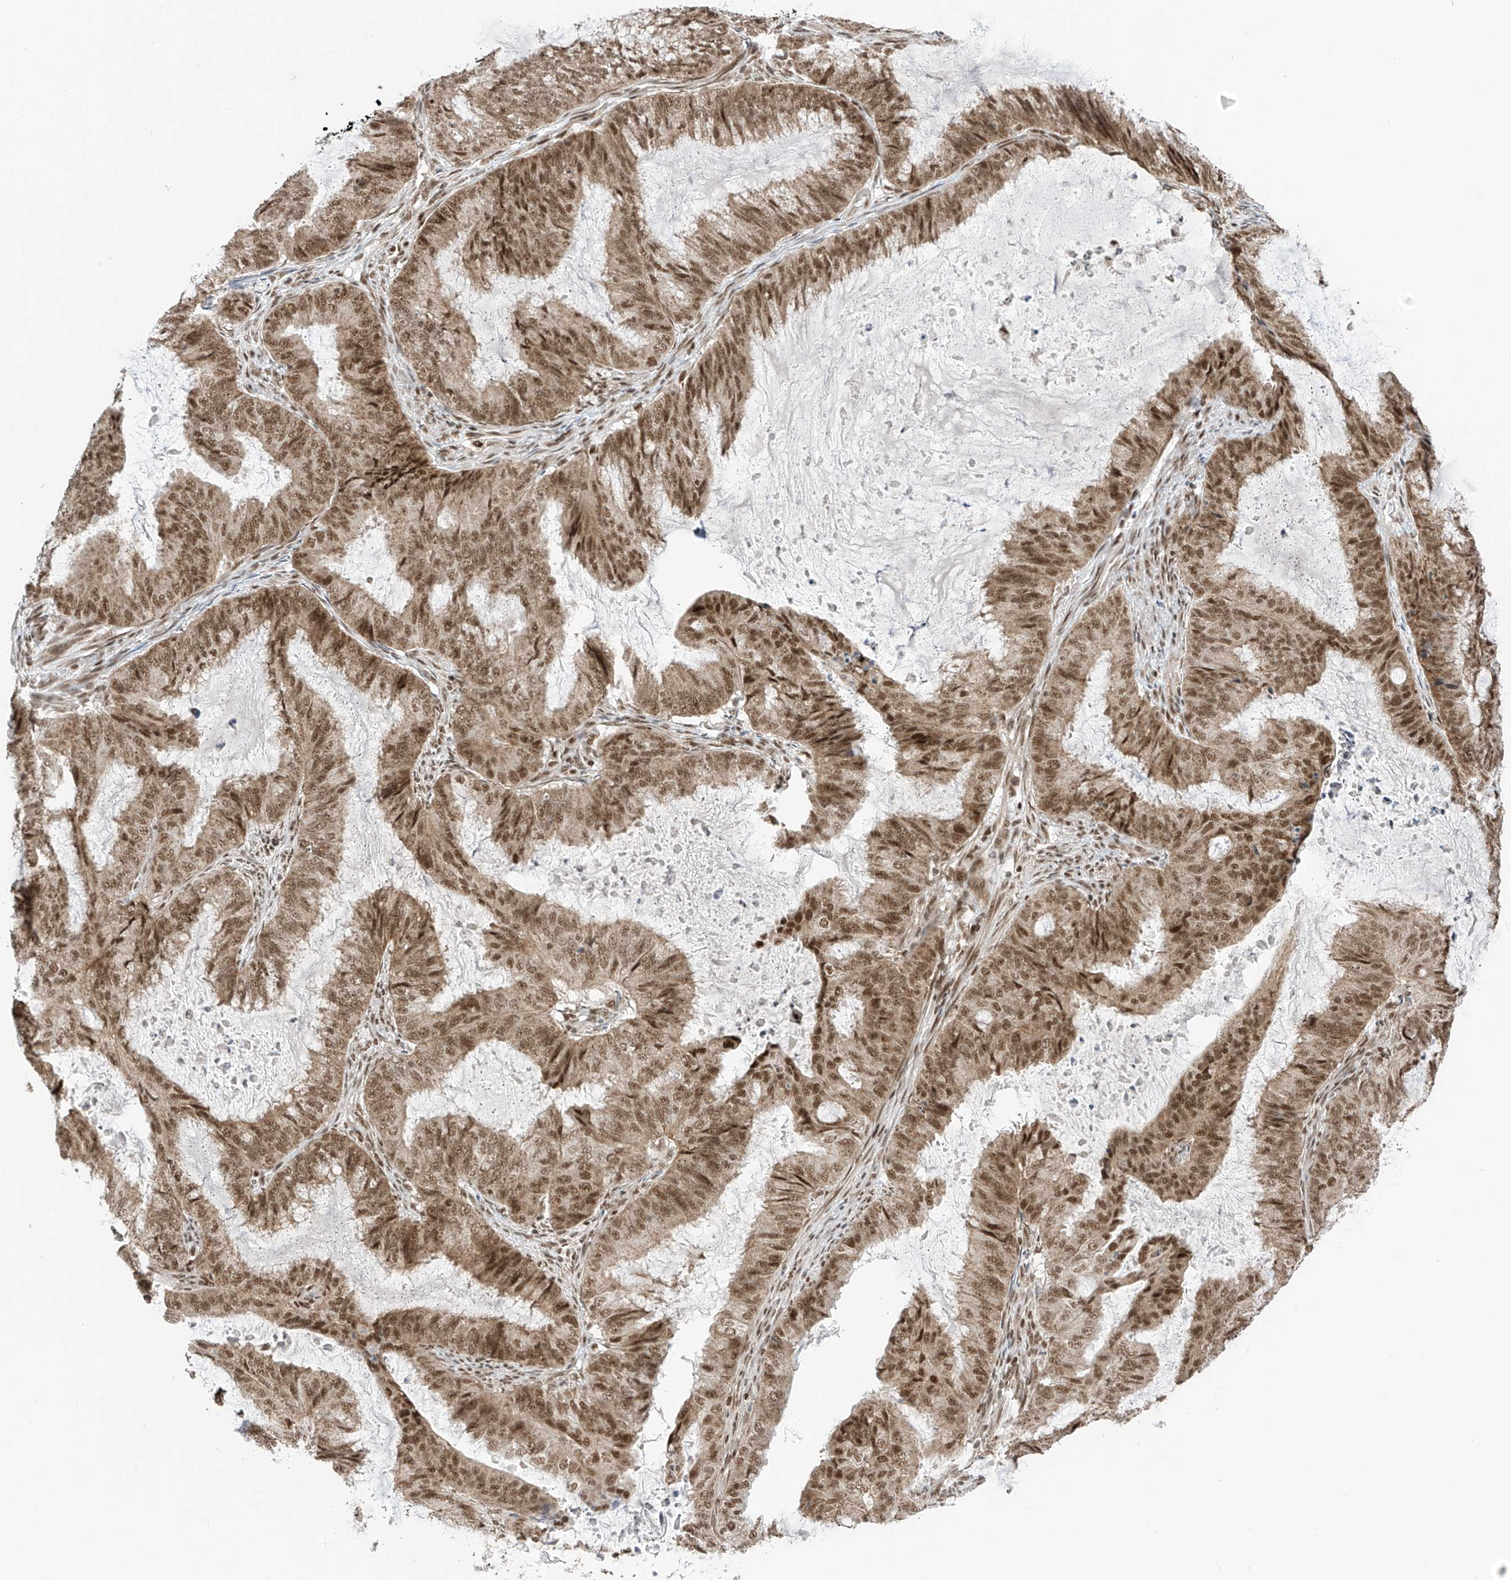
{"staining": {"intensity": "moderate", "quantity": ">75%", "location": "cytoplasmic/membranous,nuclear"}, "tissue": "endometrial cancer", "cell_type": "Tumor cells", "image_type": "cancer", "snomed": [{"axis": "morphology", "description": "Adenocarcinoma, NOS"}, {"axis": "topography", "description": "Endometrium"}], "caption": "Moderate cytoplasmic/membranous and nuclear positivity is present in approximately >75% of tumor cells in endometrial adenocarcinoma.", "gene": "AURKAIP1", "patient": {"sex": "female", "age": 81}}